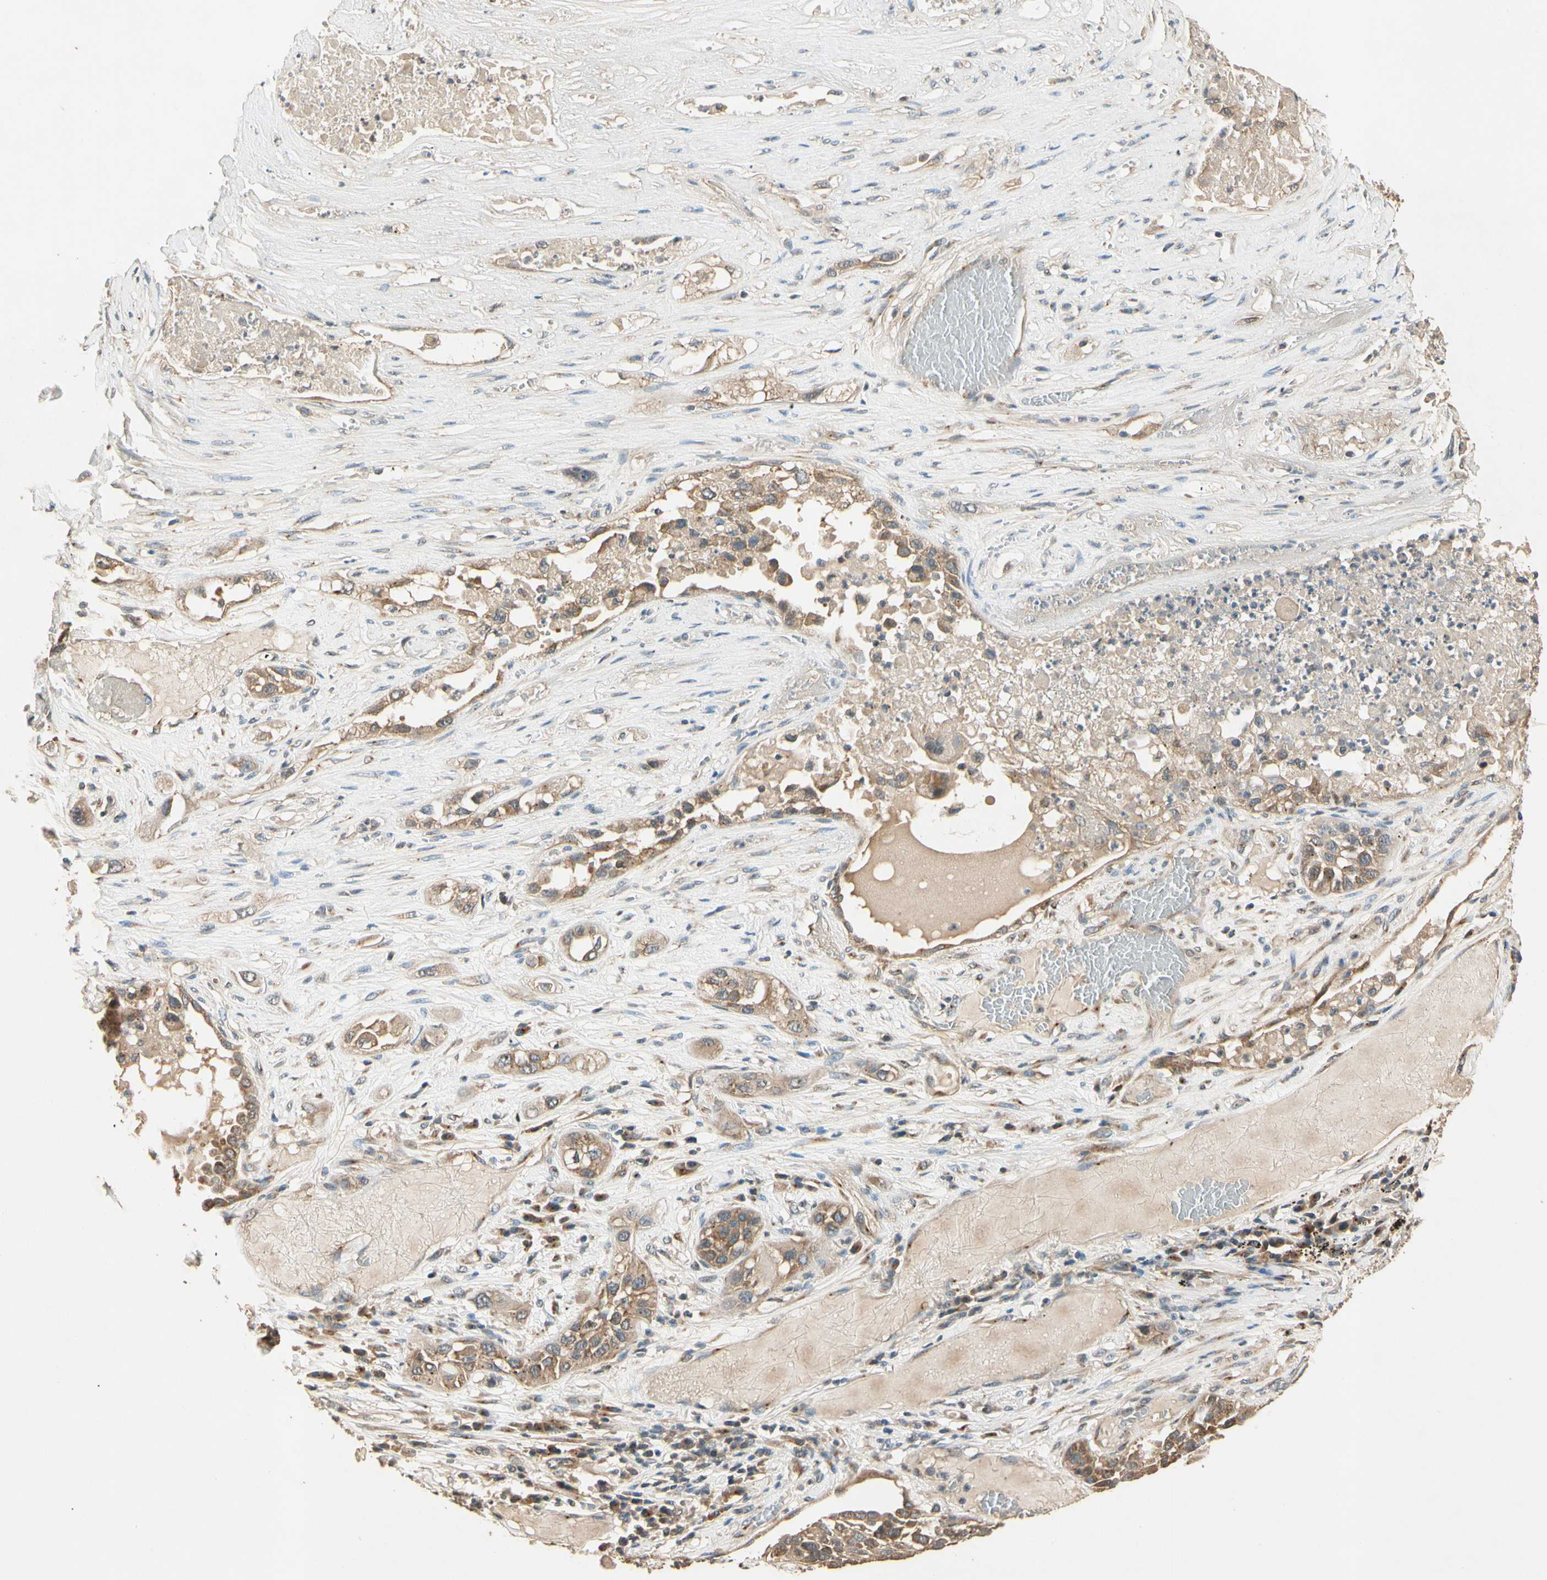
{"staining": {"intensity": "moderate", "quantity": ">75%", "location": "cytoplasmic/membranous"}, "tissue": "lung cancer", "cell_type": "Tumor cells", "image_type": "cancer", "snomed": [{"axis": "morphology", "description": "Squamous cell carcinoma, NOS"}, {"axis": "topography", "description": "Lung"}], "caption": "Immunohistochemical staining of lung cancer exhibits moderate cytoplasmic/membranous protein positivity in approximately >75% of tumor cells.", "gene": "AKAP9", "patient": {"sex": "male", "age": 71}}